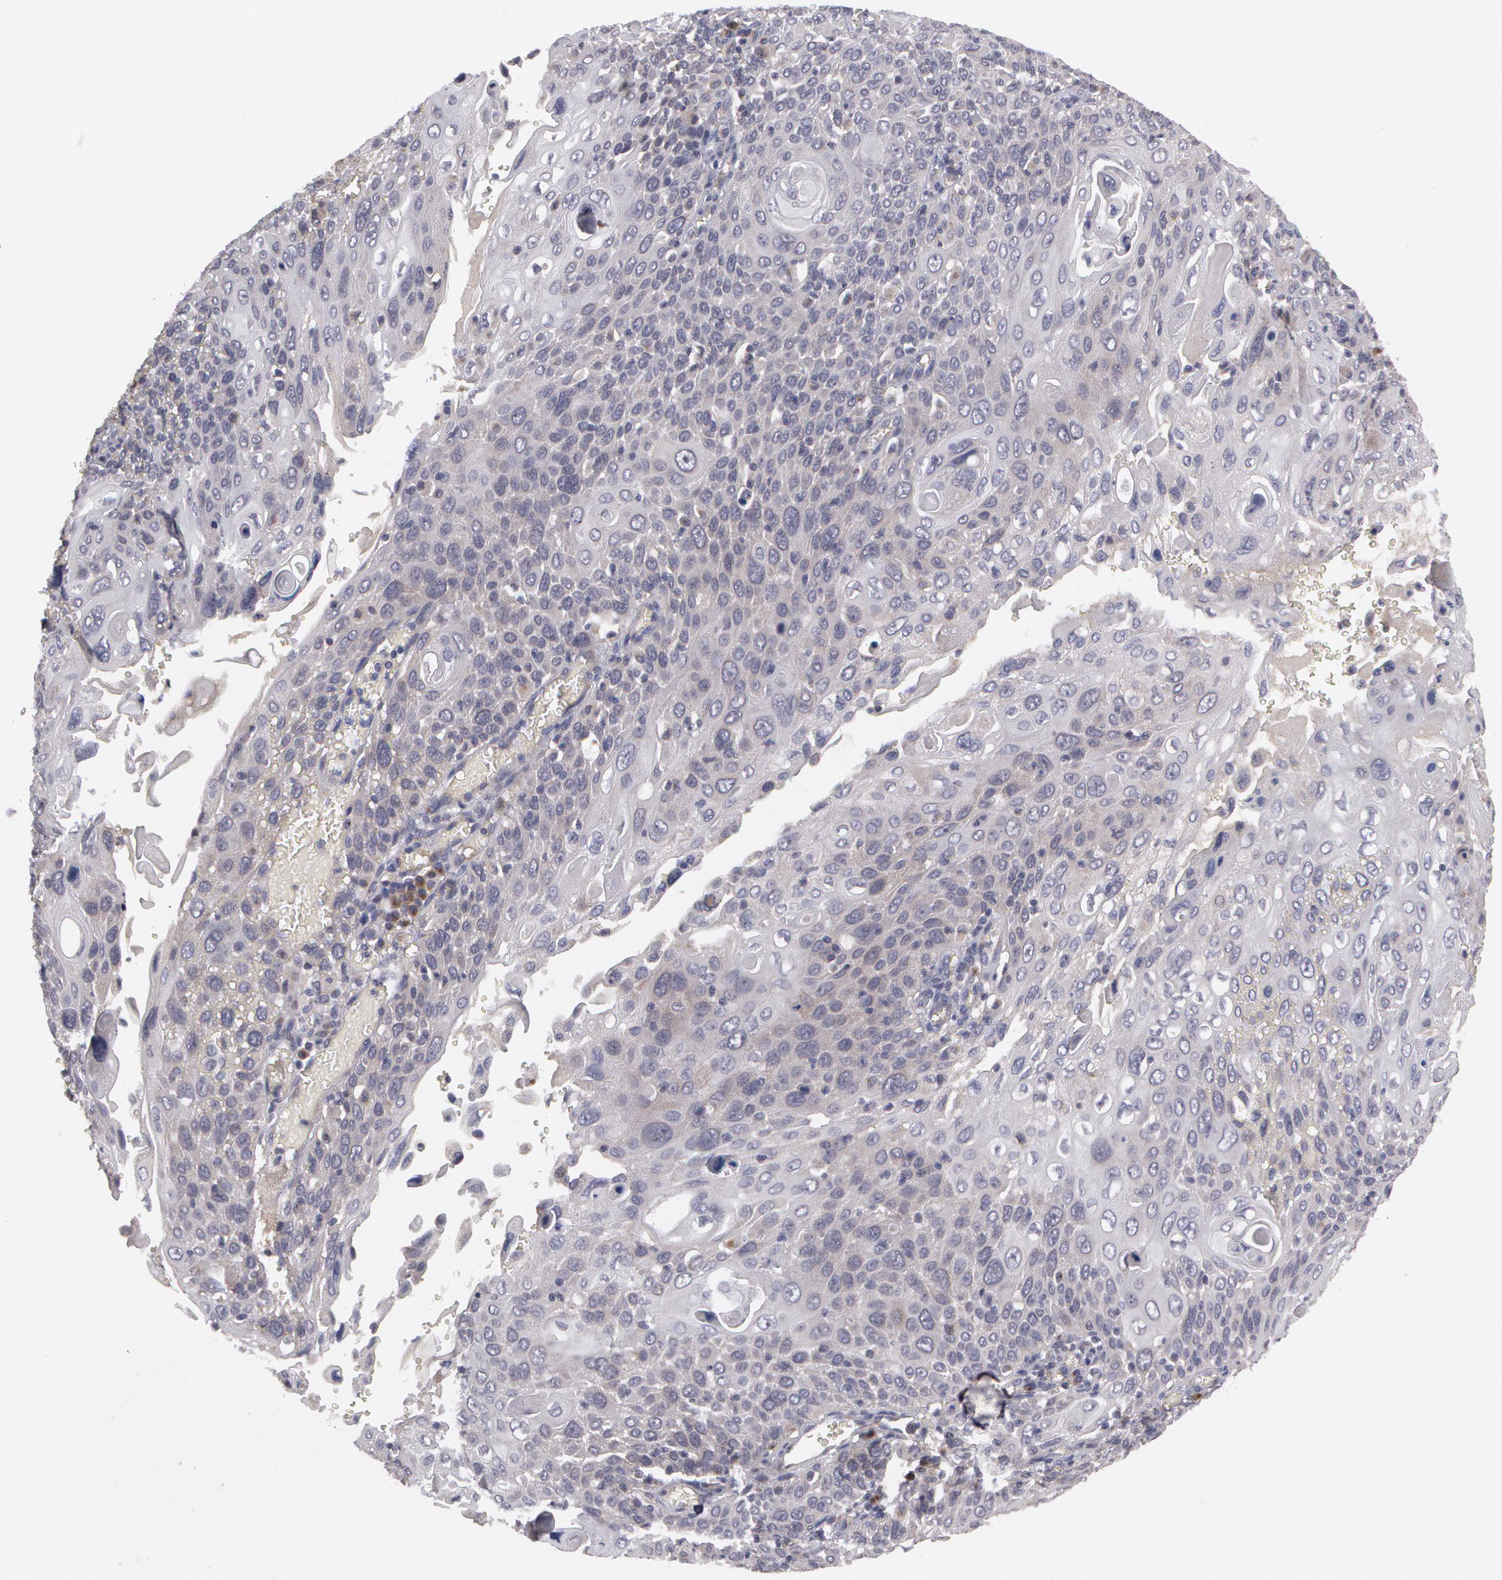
{"staining": {"intensity": "negative", "quantity": "none", "location": "none"}, "tissue": "cervical cancer", "cell_type": "Tumor cells", "image_type": "cancer", "snomed": [{"axis": "morphology", "description": "Squamous cell carcinoma, NOS"}, {"axis": "topography", "description": "Cervix"}], "caption": "Immunohistochemistry (IHC) micrograph of squamous cell carcinoma (cervical) stained for a protein (brown), which shows no staining in tumor cells. (DAB immunohistochemistry, high magnification).", "gene": "STX5", "patient": {"sex": "female", "age": 54}}